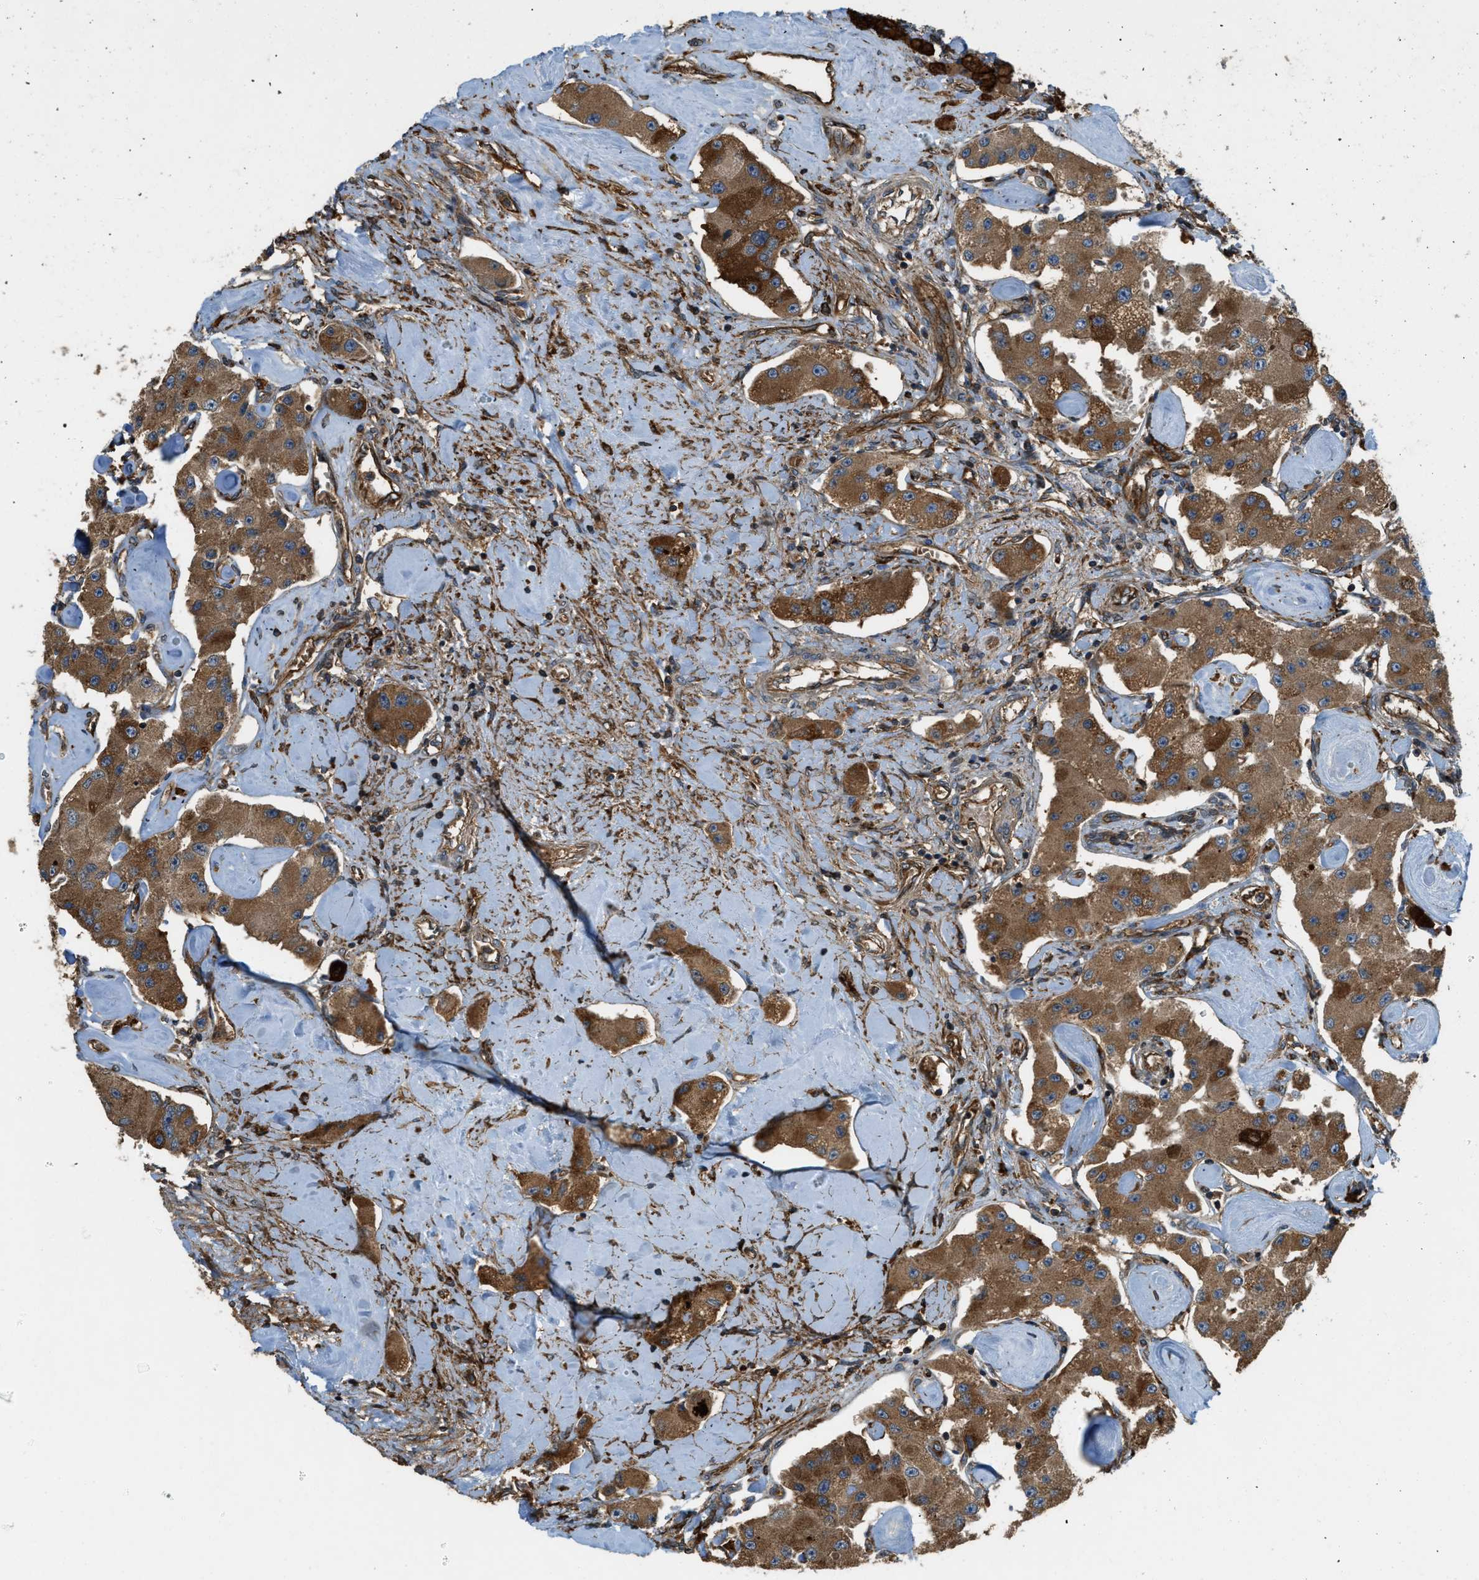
{"staining": {"intensity": "moderate", "quantity": ">75%", "location": "cytoplasmic/membranous"}, "tissue": "carcinoid", "cell_type": "Tumor cells", "image_type": "cancer", "snomed": [{"axis": "morphology", "description": "Carcinoid, malignant, NOS"}, {"axis": "topography", "description": "Pancreas"}], "caption": "This micrograph displays malignant carcinoid stained with immunohistochemistry (IHC) to label a protein in brown. The cytoplasmic/membranous of tumor cells show moderate positivity for the protein. Nuclei are counter-stained blue.", "gene": "BAG4", "patient": {"sex": "male", "age": 41}}